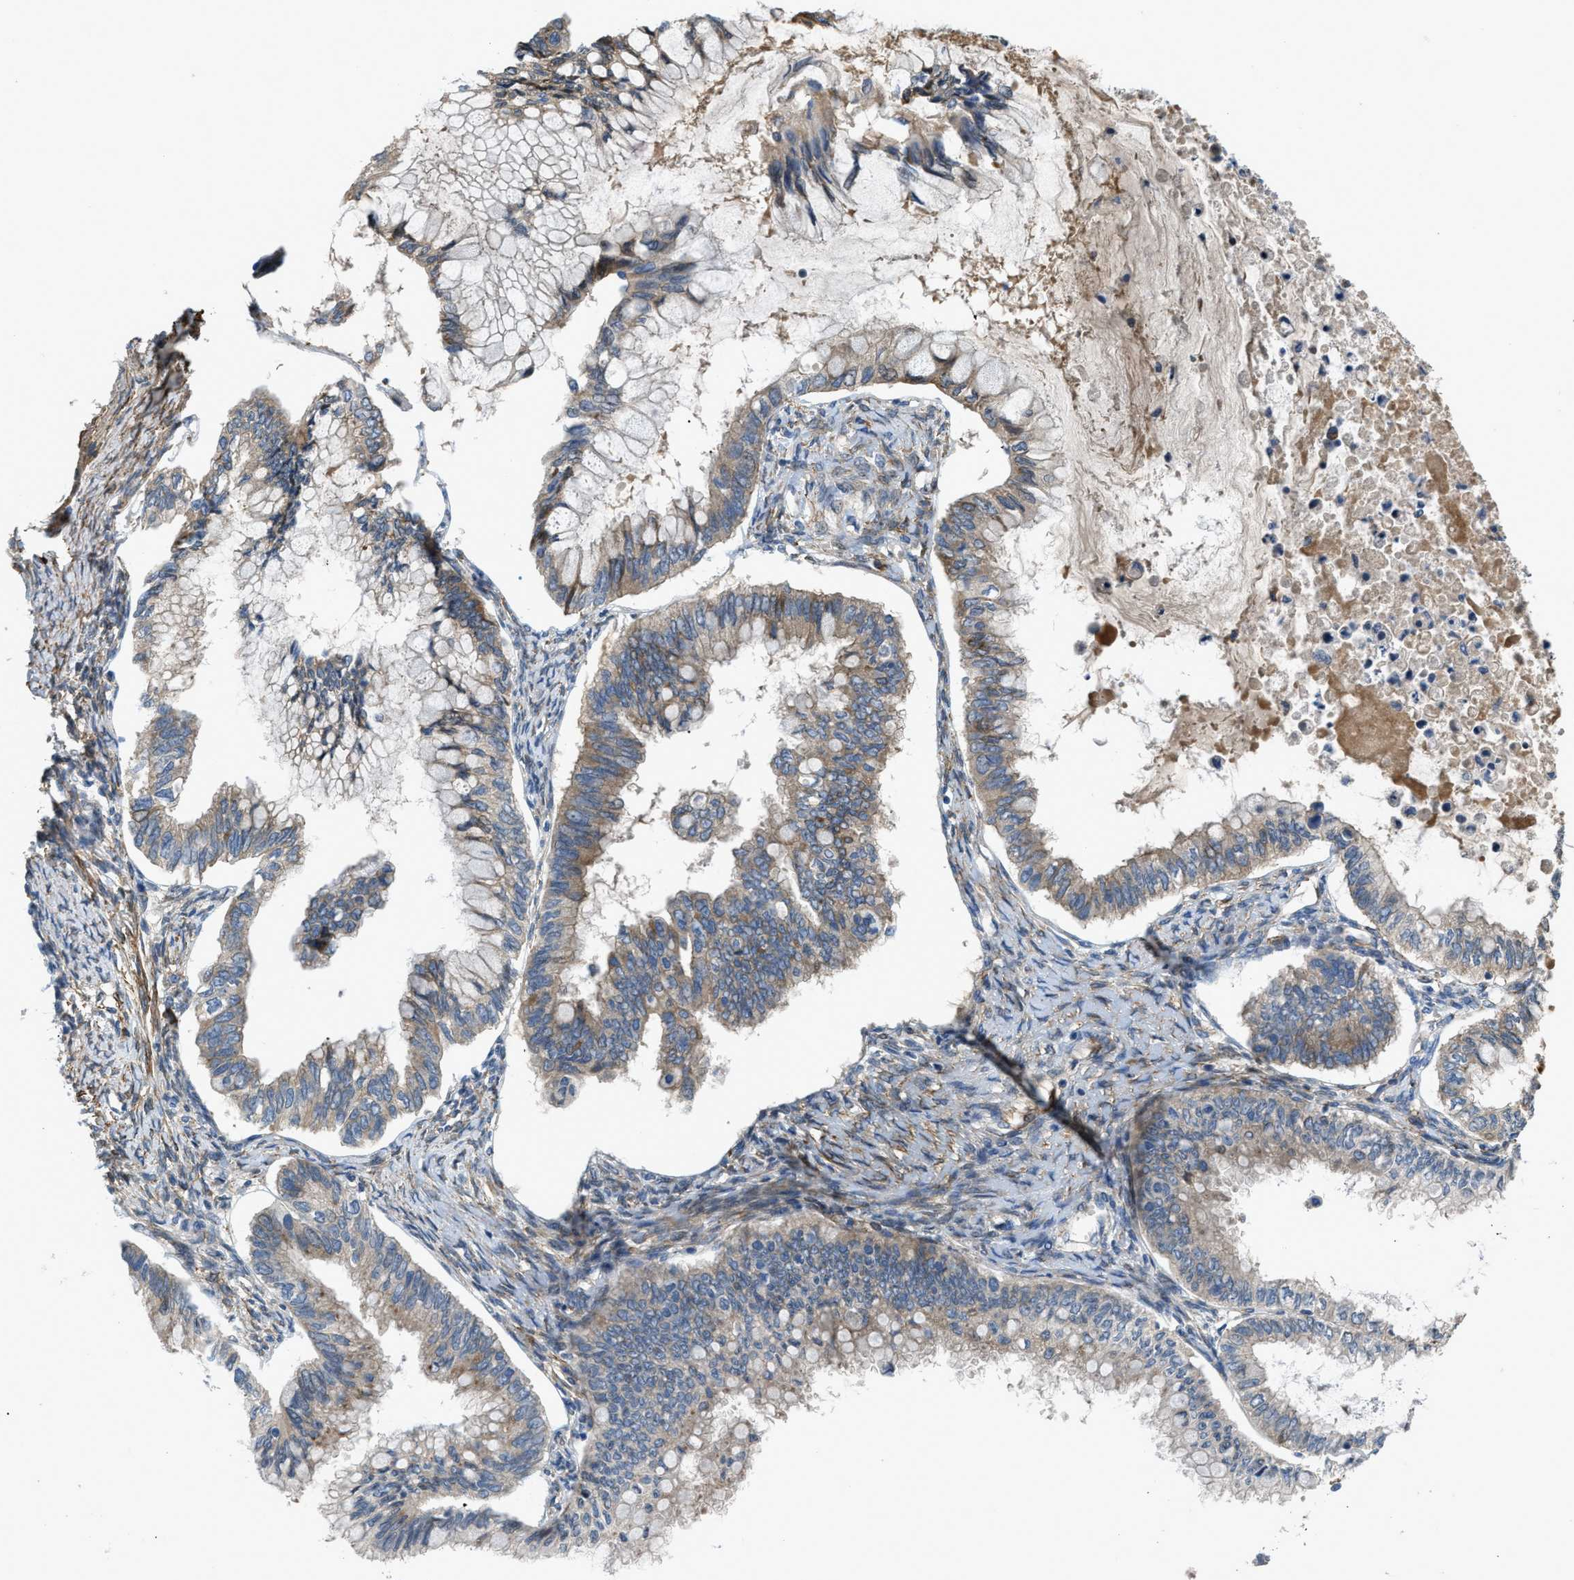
{"staining": {"intensity": "moderate", "quantity": ">75%", "location": "cytoplasmic/membranous"}, "tissue": "ovarian cancer", "cell_type": "Tumor cells", "image_type": "cancer", "snomed": [{"axis": "morphology", "description": "Cystadenocarcinoma, mucinous, NOS"}, {"axis": "topography", "description": "Ovary"}], "caption": "IHC of ovarian cancer (mucinous cystadenocarcinoma) shows medium levels of moderate cytoplasmic/membranous positivity in approximately >75% of tumor cells.", "gene": "BMPR1A", "patient": {"sex": "female", "age": 80}}